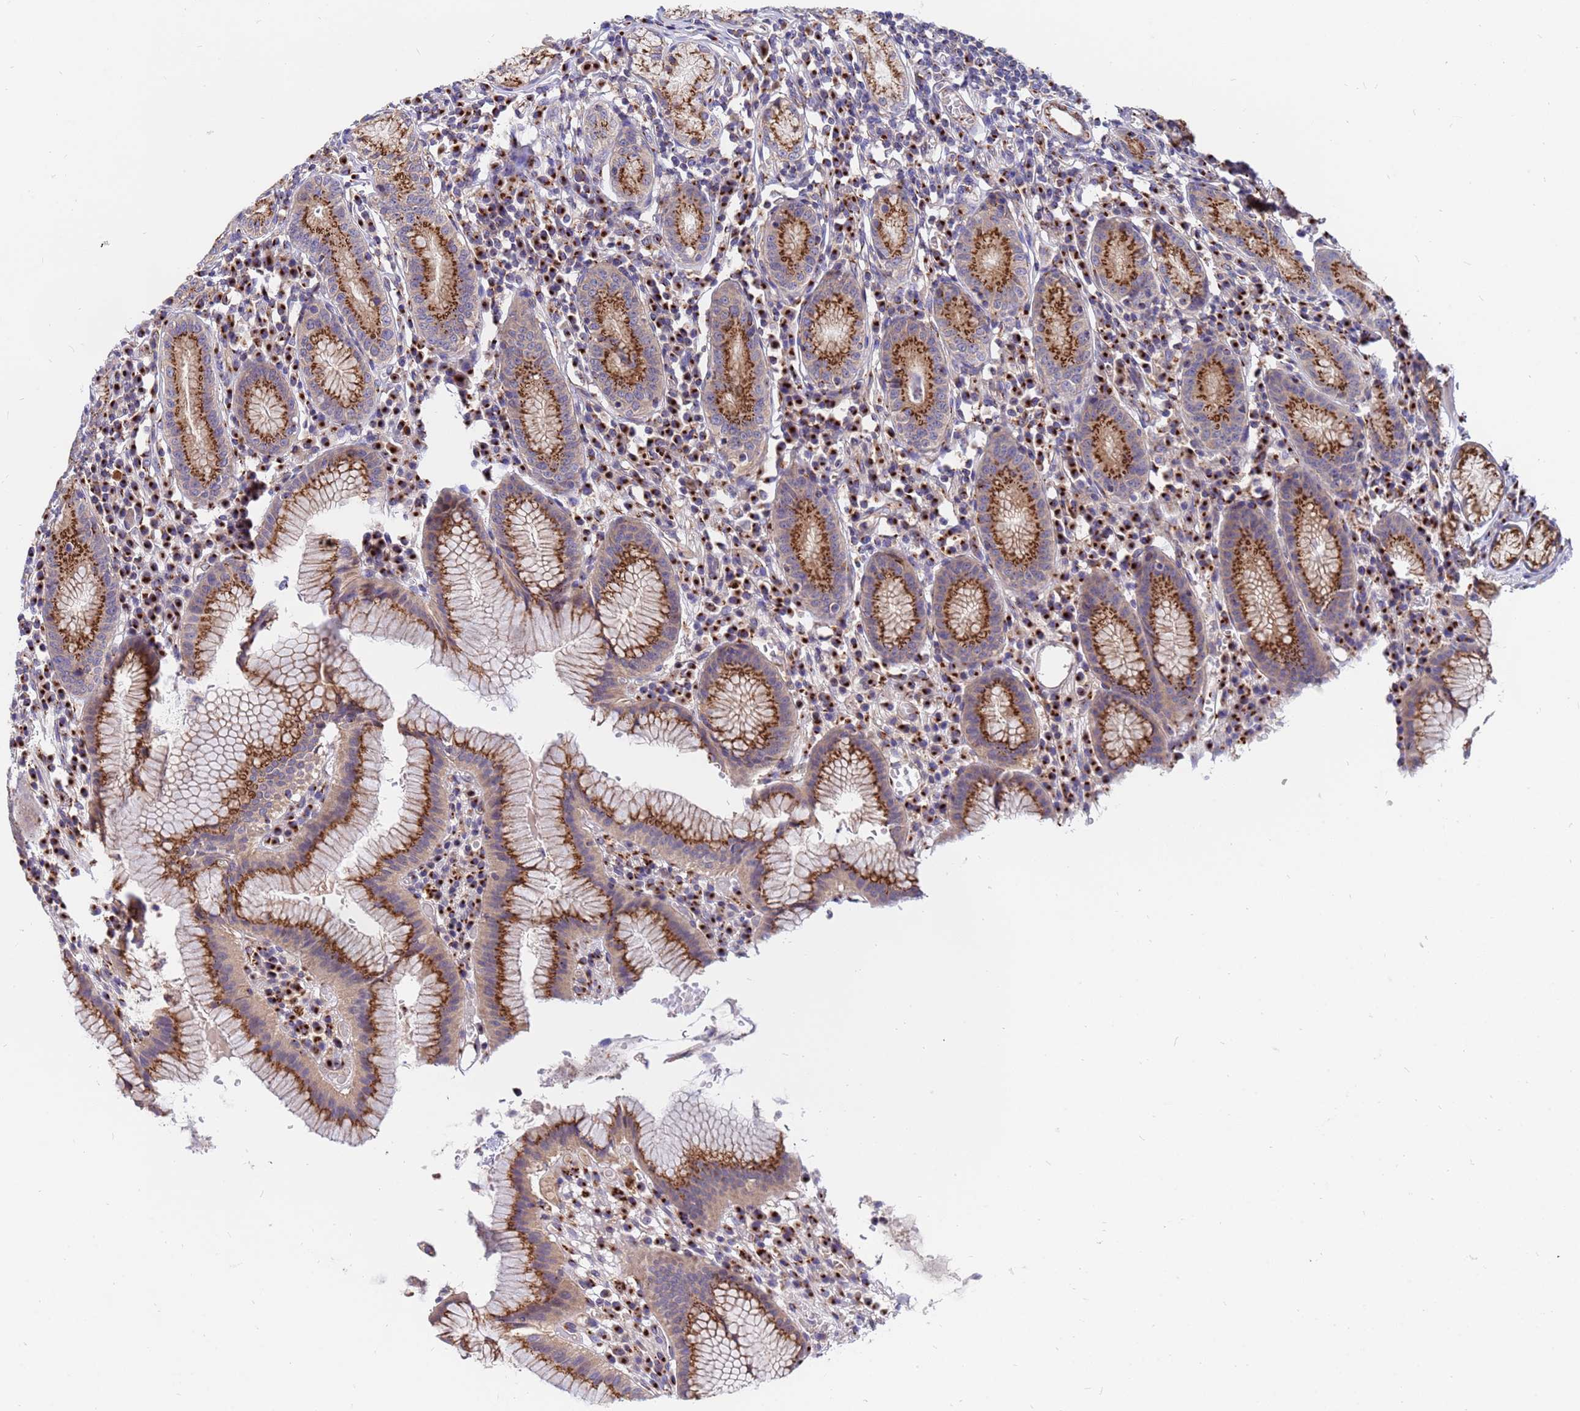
{"staining": {"intensity": "strong", "quantity": ">75%", "location": "cytoplasmic/membranous"}, "tissue": "stomach", "cell_type": "Glandular cells", "image_type": "normal", "snomed": [{"axis": "morphology", "description": "Normal tissue, NOS"}, {"axis": "topography", "description": "Stomach"}], "caption": "IHC histopathology image of unremarkable human stomach stained for a protein (brown), which exhibits high levels of strong cytoplasmic/membranous staining in approximately >75% of glandular cells.", "gene": "HPS3", "patient": {"sex": "male", "age": 55}}